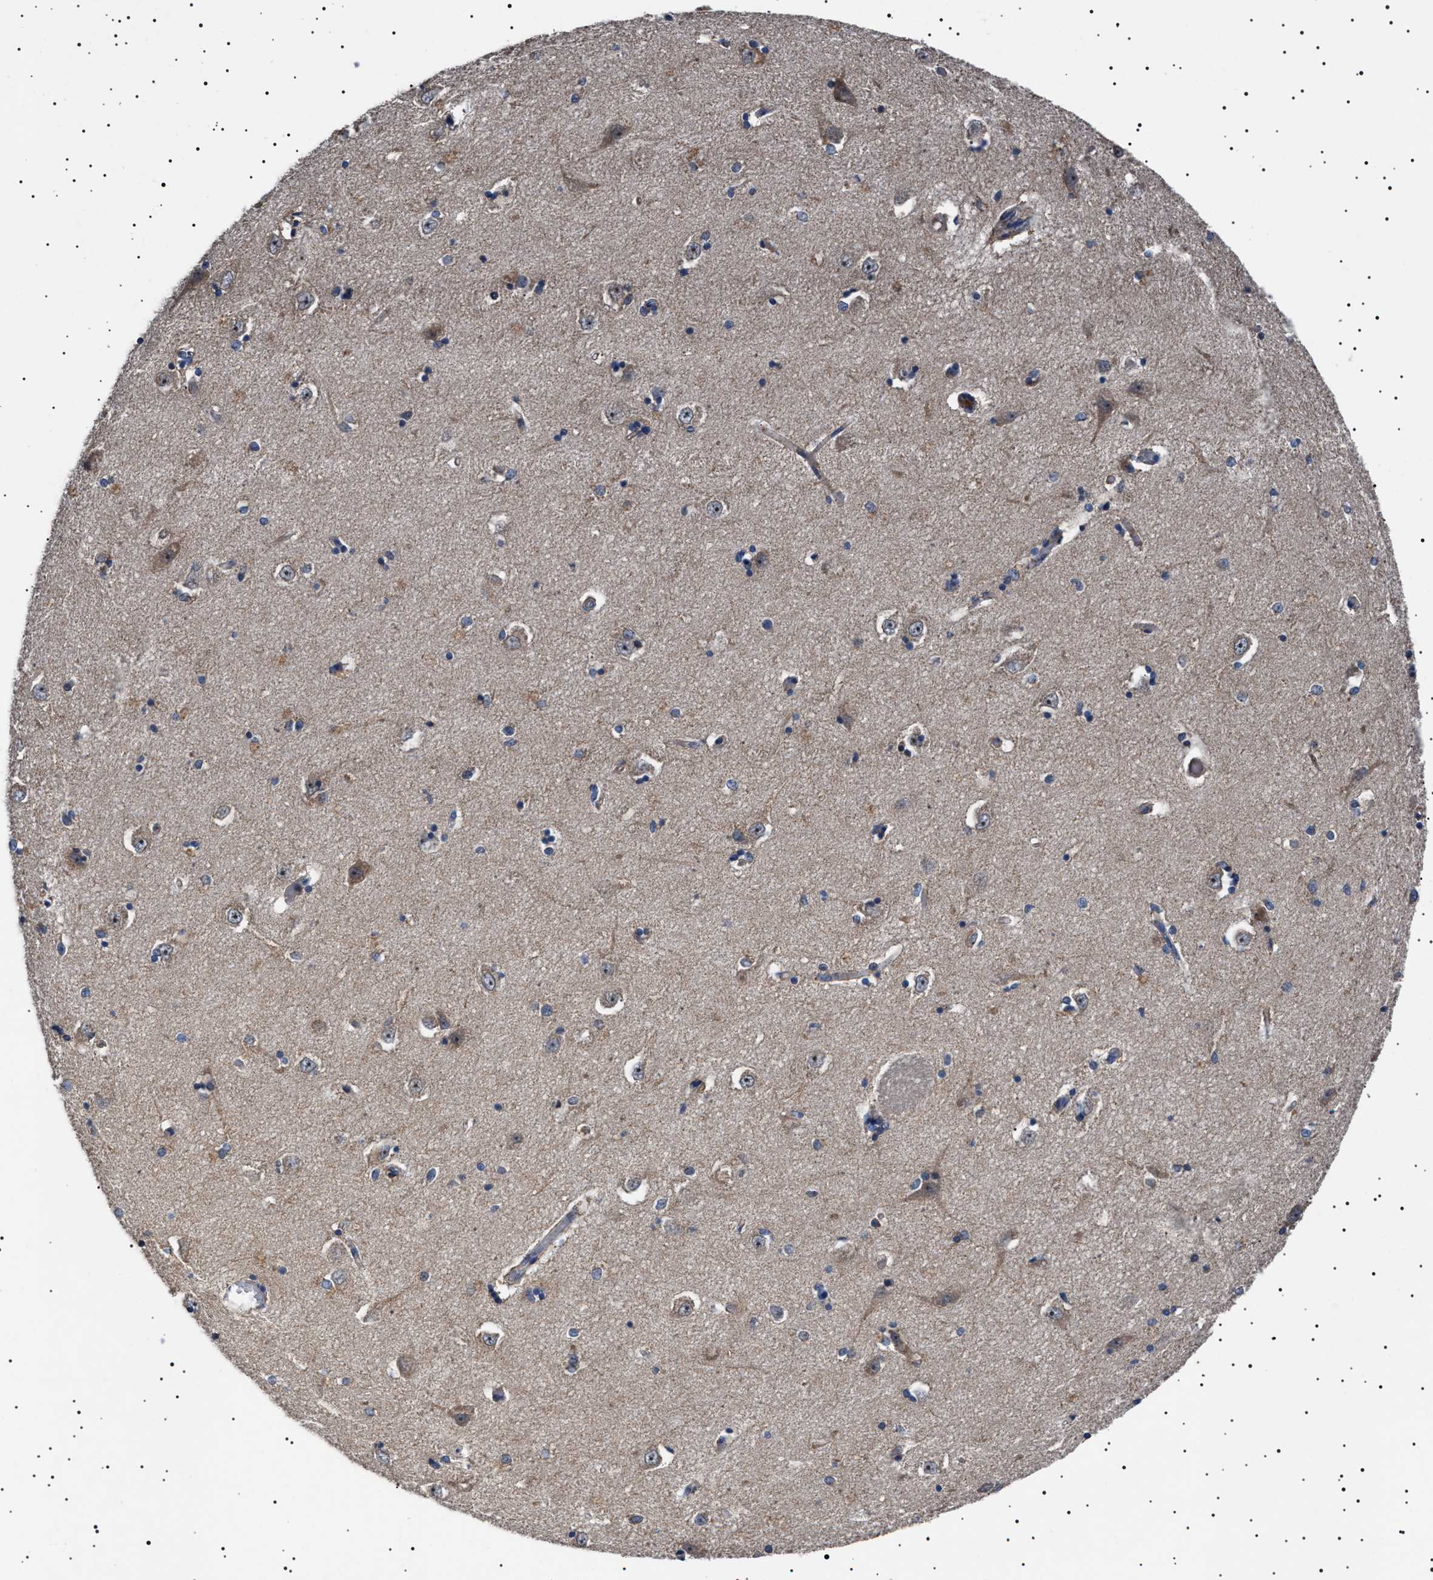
{"staining": {"intensity": "weak", "quantity": "<25%", "location": "cytoplasmic/membranous"}, "tissue": "hippocampus", "cell_type": "Glial cells", "image_type": "normal", "snomed": [{"axis": "morphology", "description": "Normal tissue, NOS"}, {"axis": "topography", "description": "Hippocampus"}], "caption": "IHC micrograph of benign hippocampus: human hippocampus stained with DAB (3,3'-diaminobenzidine) displays no significant protein staining in glial cells.", "gene": "PTRH1", "patient": {"sex": "male", "age": 45}}